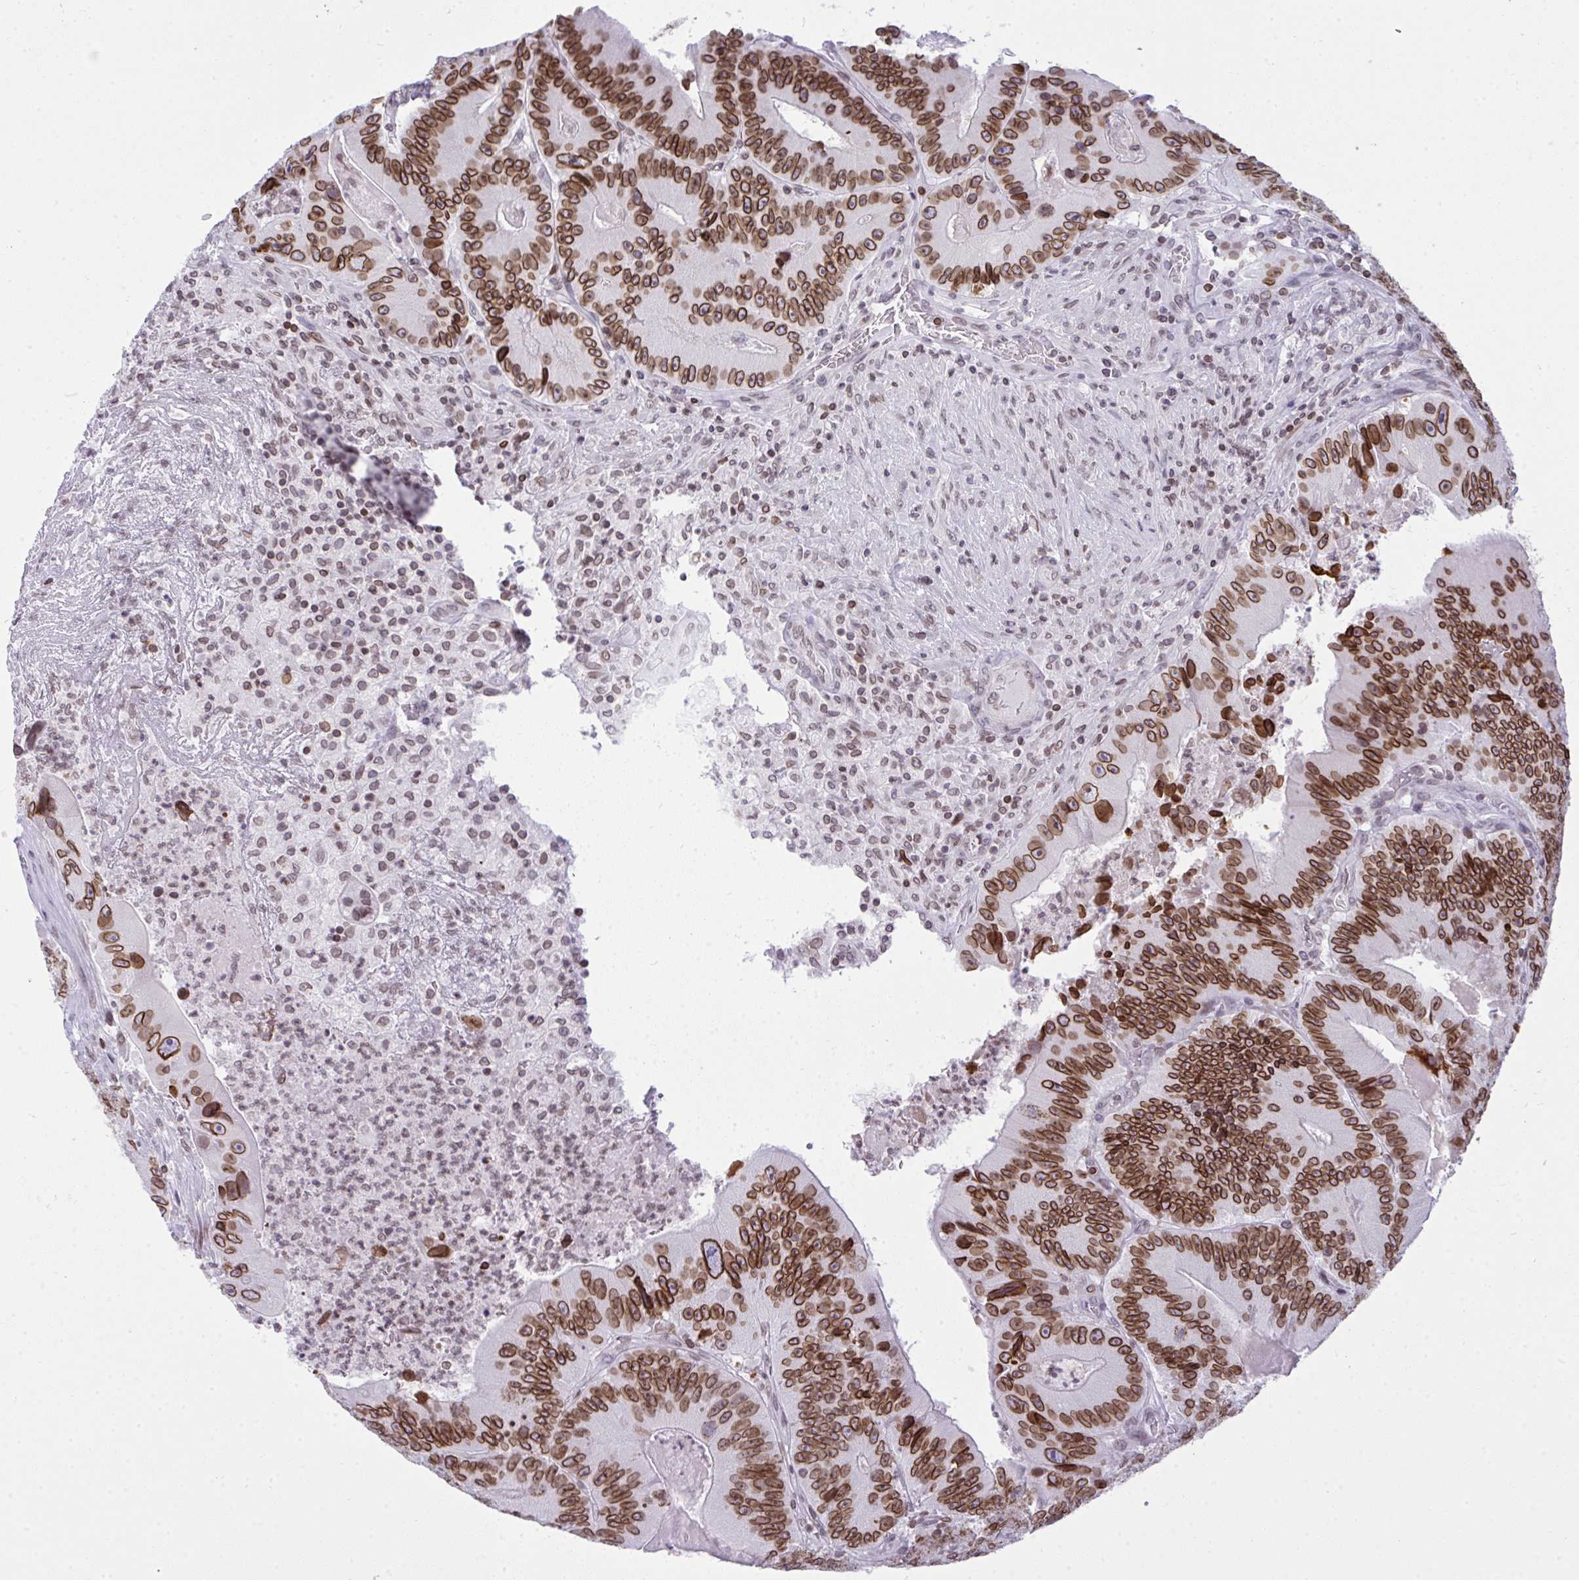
{"staining": {"intensity": "strong", "quantity": ">75%", "location": "cytoplasmic/membranous,nuclear"}, "tissue": "colorectal cancer", "cell_type": "Tumor cells", "image_type": "cancer", "snomed": [{"axis": "morphology", "description": "Adenocarcinoma, NOS"}, {"axis": "topography", "description": "Colon"}], "caption": "High-power microscopy captured an IHC histopathology image of adenocarcinoma (colorectal), revealing strong cytoplasmic/membranous and nuclear staining in approximately >75% of tumor cells.", "gene": "LMNB2", "patient": {"sex": "female", "age": 86}}